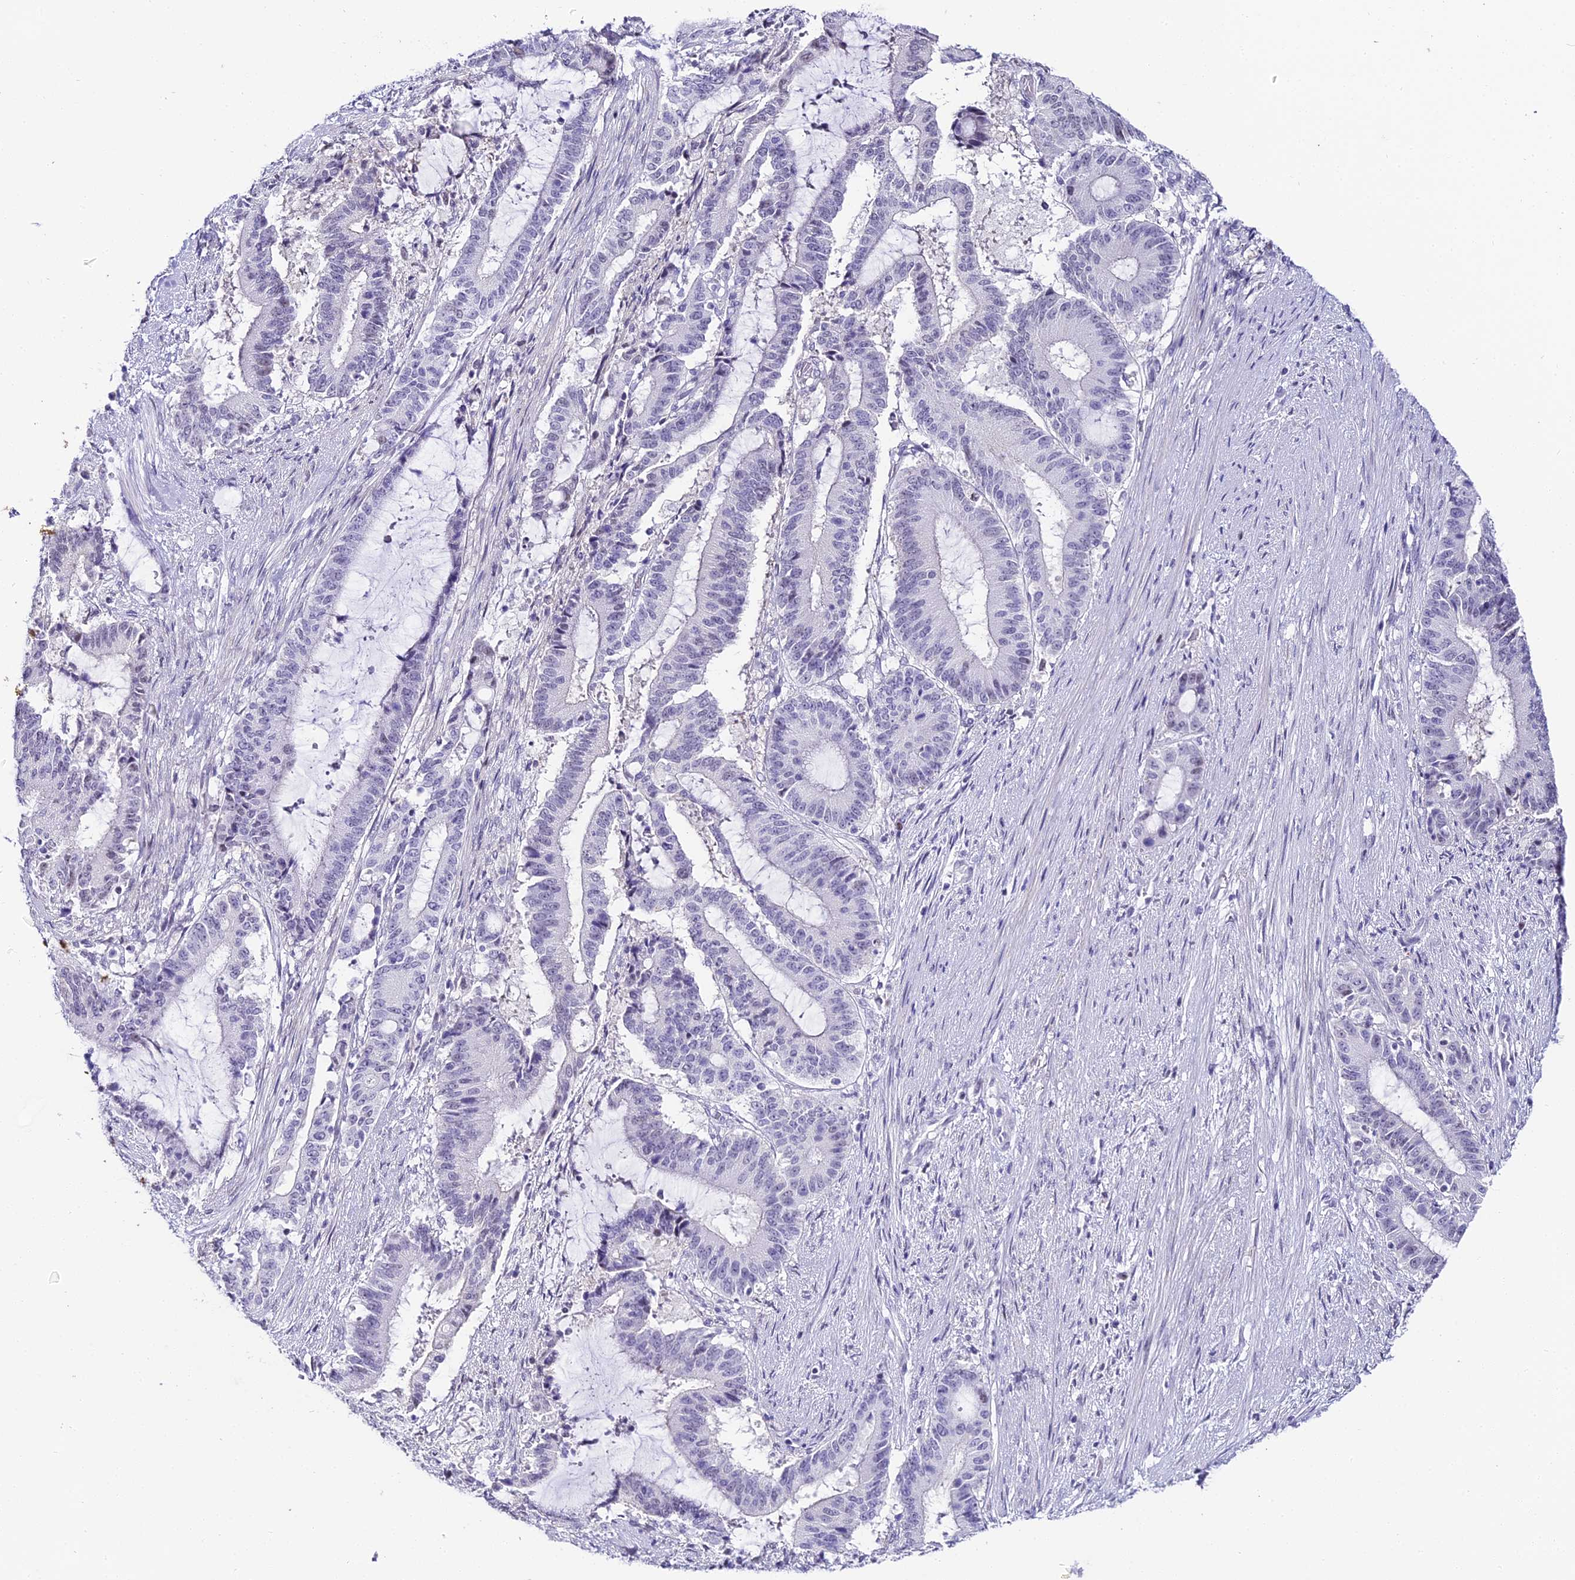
{"staining": {"intensity": "negative", "quantity": "none", "location": "none"}, "tissue": "liver cancer", "cell_type": "Tumor cells", "image_type": "cancer", "snomed": [{"axis": "morphology", "description": "Normal tissue, NOS"}, {"axis": "morphology", "description": "Cholangiocarcinoma"}, {"axis": "topography", "description": "Liver"}, {"axis": "topography", "description": "Peripheral nerve tissue"}], "caption": "This is an IHC image of liver cholangiocarcinoma. There is no expression in tumor cells.", "gene": "ABHD14A-ACY1", "patient": {"sex": "female", "age": 73}}